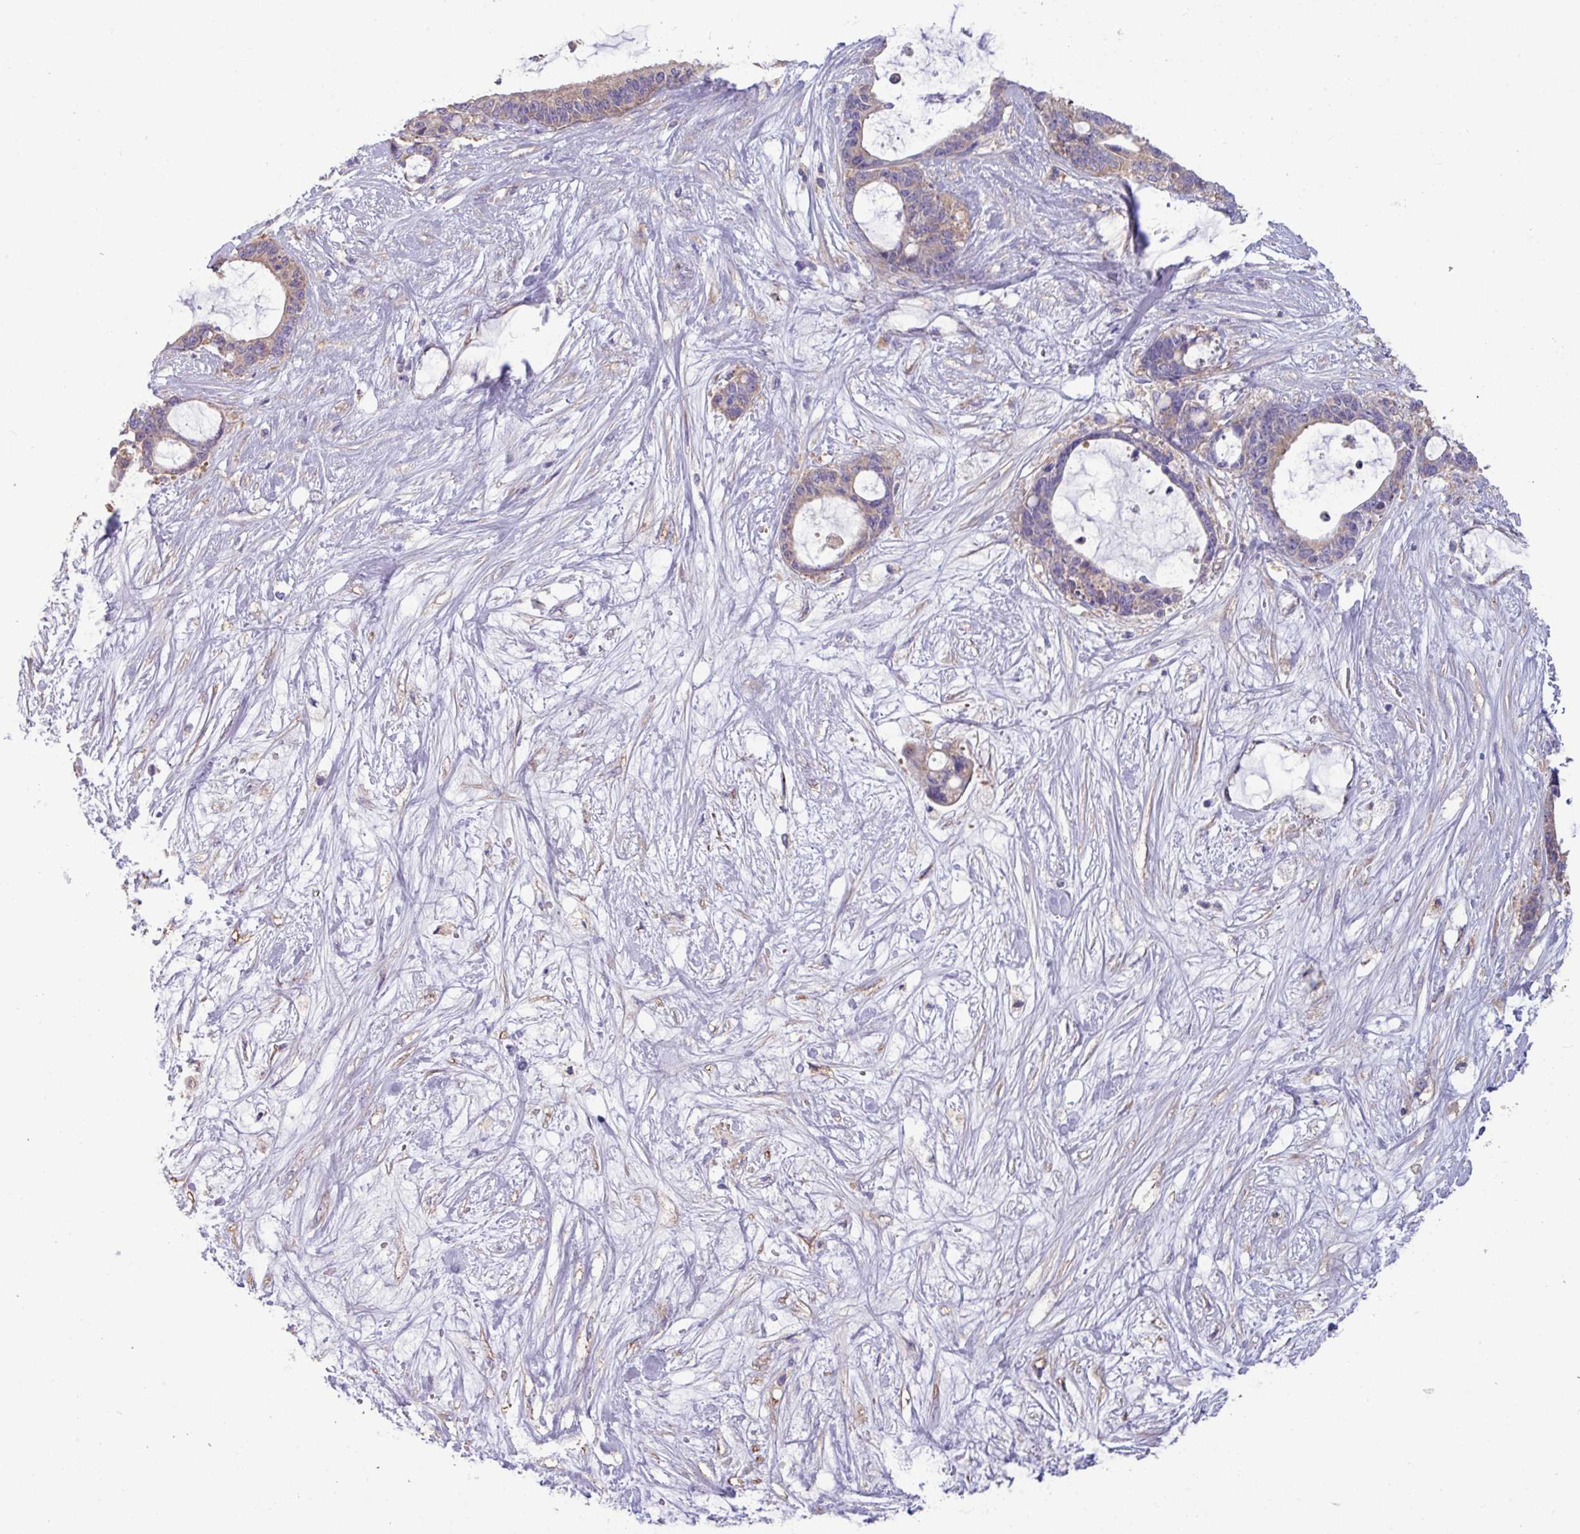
{"staining": {"intensity": "negative", "quantity": "none", "location": "none"}, "tissue": "liver cancer", "cell_type": "Tumor cells", "image_type": "cancer", "snomed": [{"axis": "morphology", "description": "Normal tissue, NOS"}, {"axis": "morphology", "description": "Cholangiocarcinoma"}, {"axis": "topography", "description": "Liver"}, {"axis": "topography", "description": "Peripheral nerve tissue"}], "caption": "A micrograph of human liver cancer is negative for staining in tumor cells.", "gene": "PPM1J", "patient": {"sex": "female", "age": 73}}